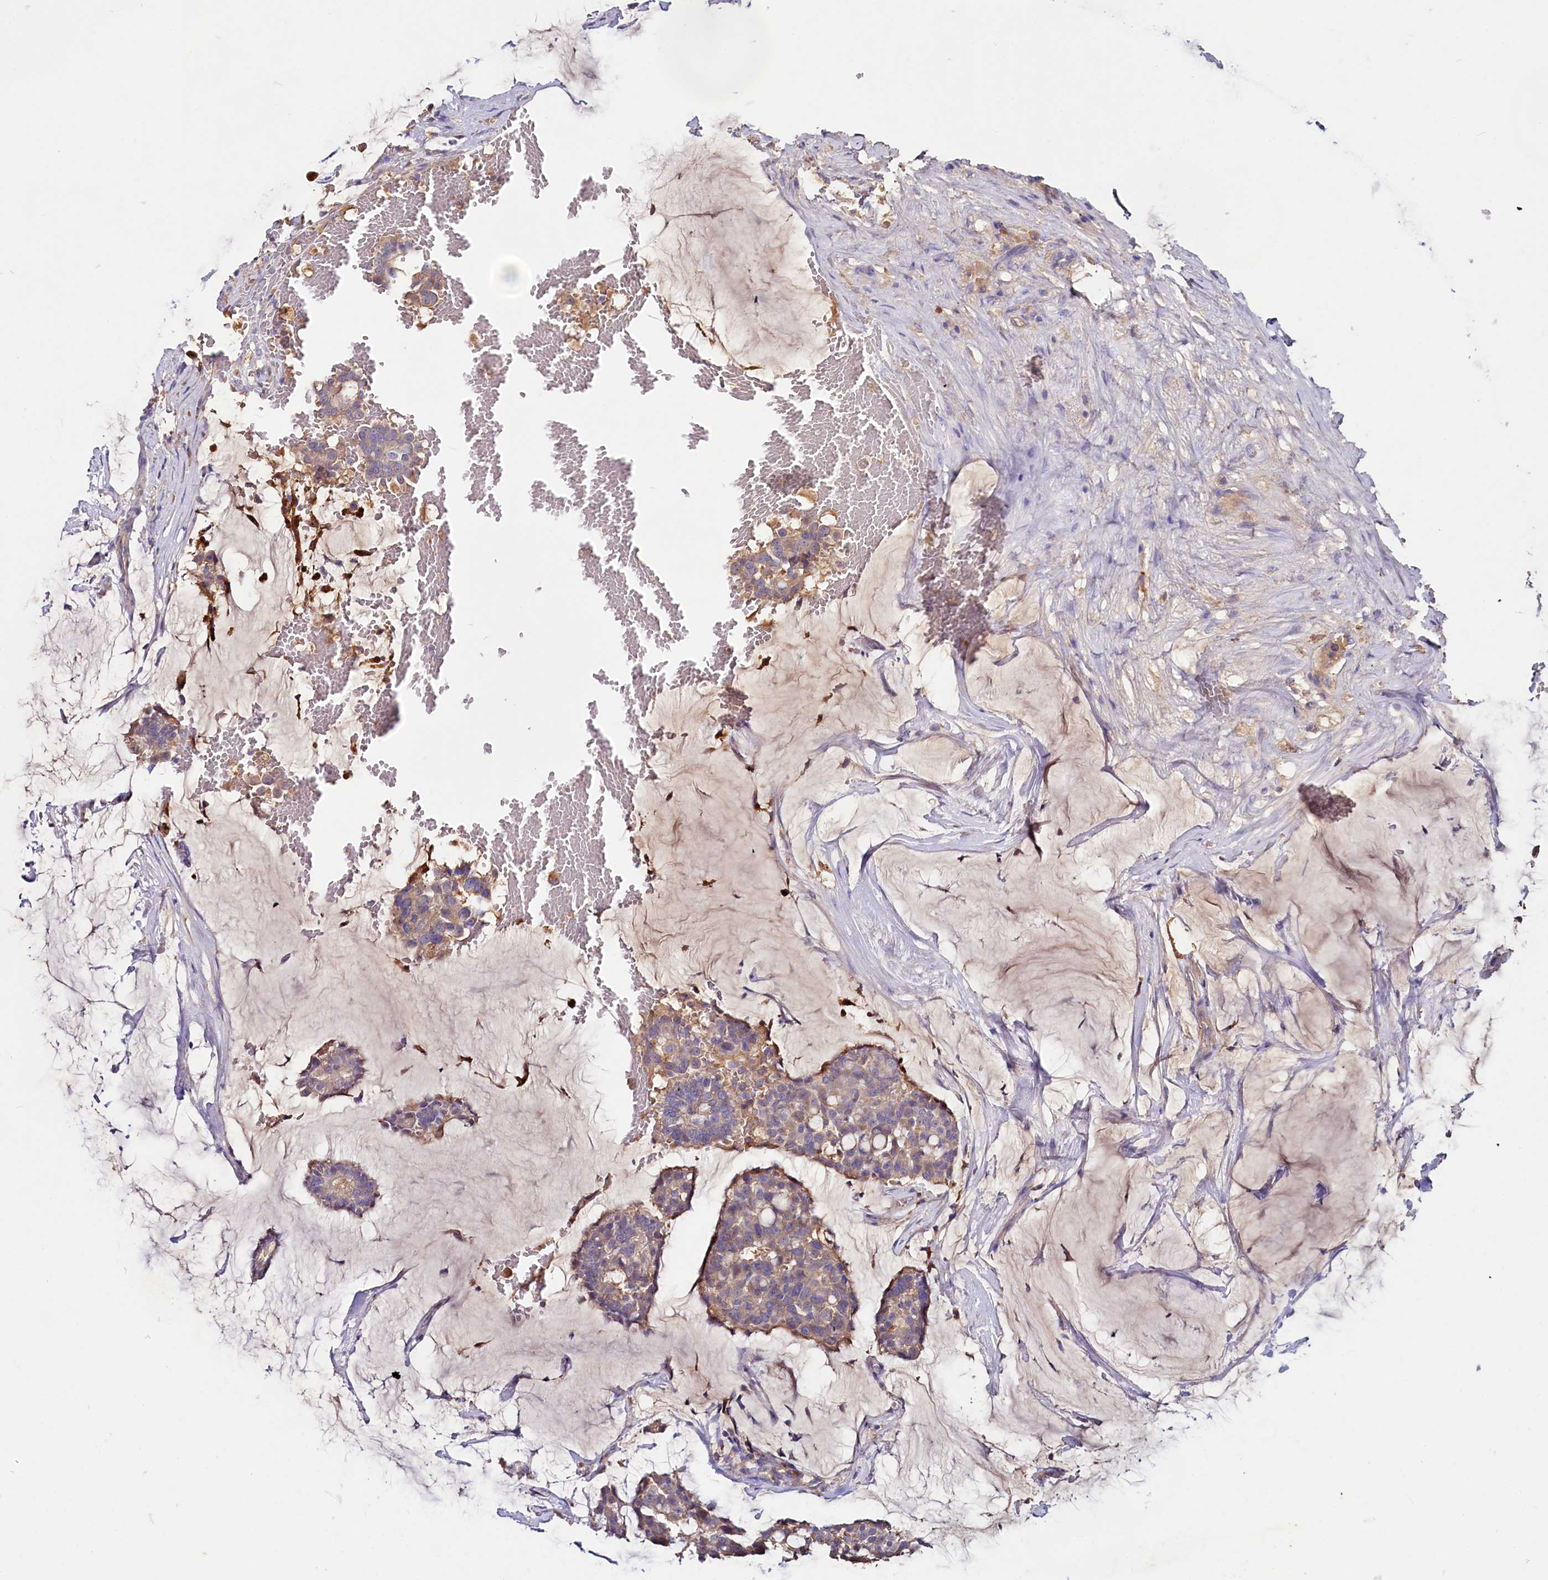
{"staining": {"intensity": "weak", "quantity": "25%-75%", "location": "cytoplasmic/membranous"}, "tissue": "breast cancer", "cell_type": "Tumor cells", "image_type": "cancer", "snomed": [{"axis": "morphology", "description": "Duct carcinoma"}, {"axis": "topography", "description": "Breast"}], "caption": "Protein staining of infiltrating ductal carcinoma (breast) tissue demonstrates weak cytoplasmic/membranous expression in about 25%-75% of tumor cells. The protein of interest is shown in brown color, while the nuclei are stained blue.", "gene": "IL17RD", "patient": {"sex": "female", "age": 93}}